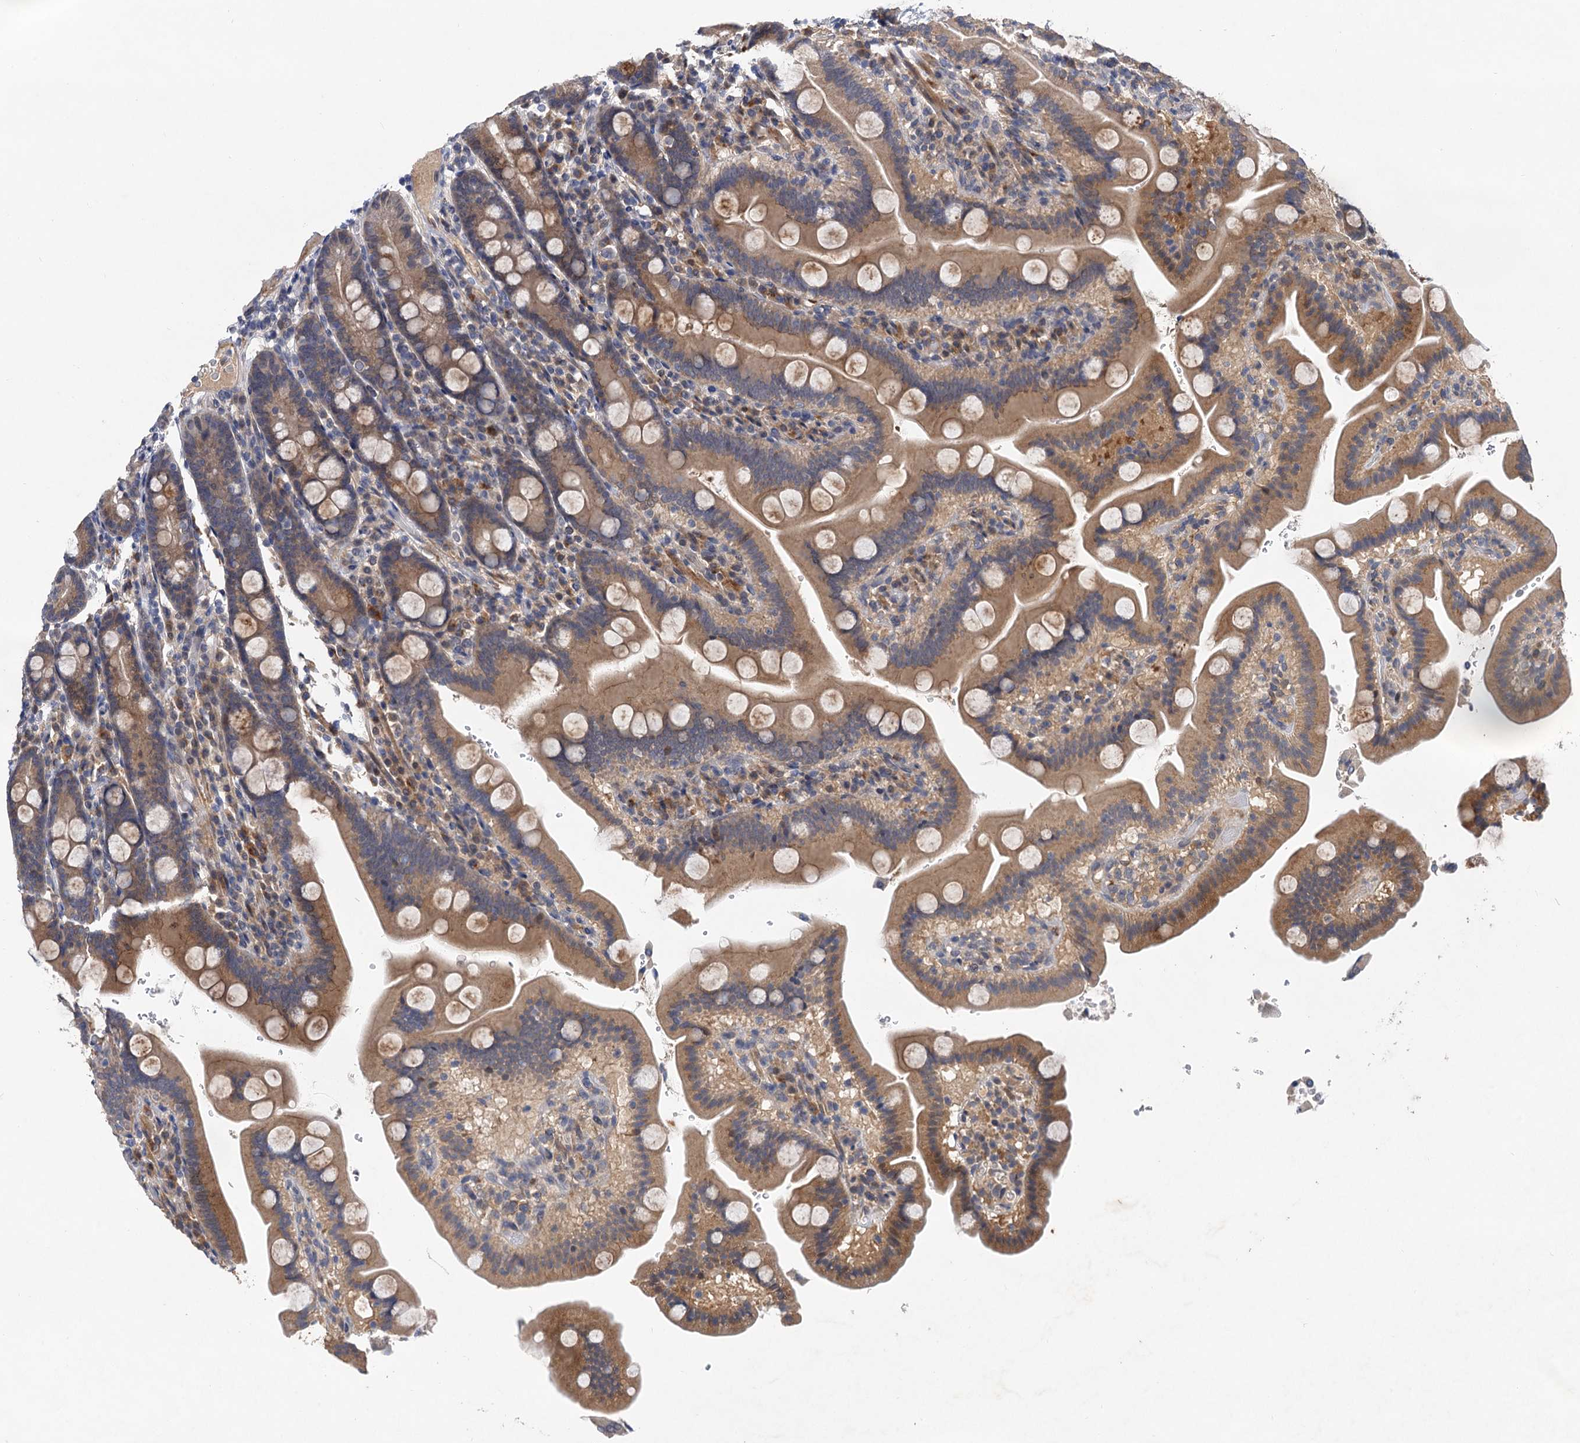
{"staining": {"intensity": "weak", "quantity": ">75%", "location": "cytoplasmic/membranous"}, "tissue": "duodenum", "cell_type": "Glandular cells", "image_type": "normal", "snomed": [{"axis": "morphology", "description": "Normal tissue, NOS"}, {"axis": "topography", "description": "Duodenum"}], "caption": "Immunohistochemistry (IHC) photomicrograph of normal duodenum: duodenum stained using IHC exhibits low levels of weak protein expression localized specifically in the cytoplasmic/membranous of glandular cells, appearing as a cytoplasmic/membranous brown color.", "gene": "TMEM39B", "patient": {"sex": "male", "age": 55}}